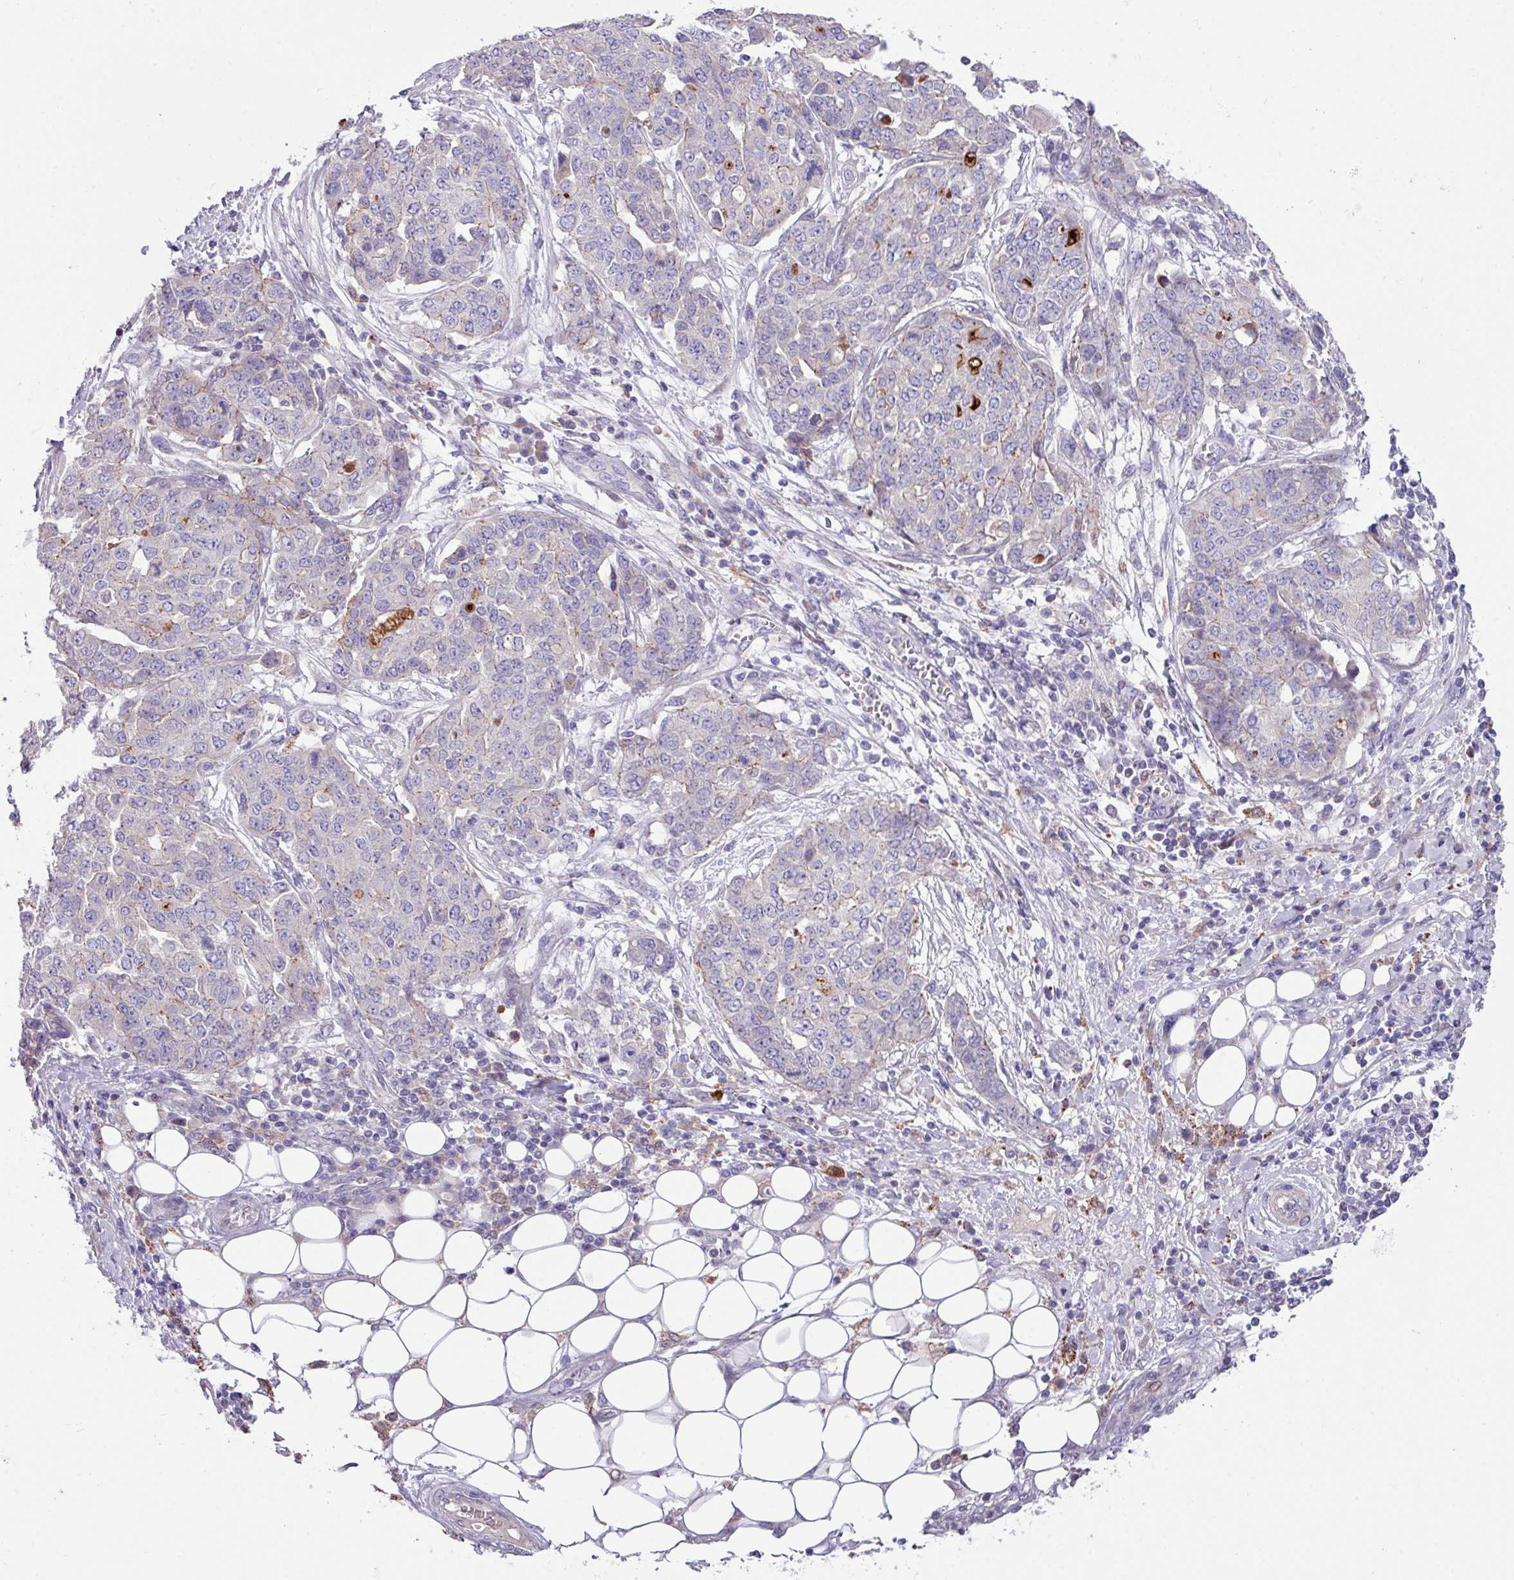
{"staining": {"intensity": "negative", "quantity": "none", "location": "none"}, "tissue": "ovarian cancer", "cell_type": "Tumor cells", "image_type": "cancer", "snomed": [{"axis": "morphology", "description": "Cystadenocarcinoma, serous, NOS"}, {"axis": "topography", "description": "Soft tissue"}, {"axis": "topography", "description": "Ovary"}], "caption": "The photomicrograph shows no staining of tumor cells in serous cystadenocarcinoma (ovarian). The staining was performed using DAB (3,3'-diaminobenzidine) to visualize the protein expression in brown, while the nuclei were stained in blue with hematoxylin (Magnification: 20x).", "gene": "IQCJ", "patient": {"sex": "female", "age": 57}}